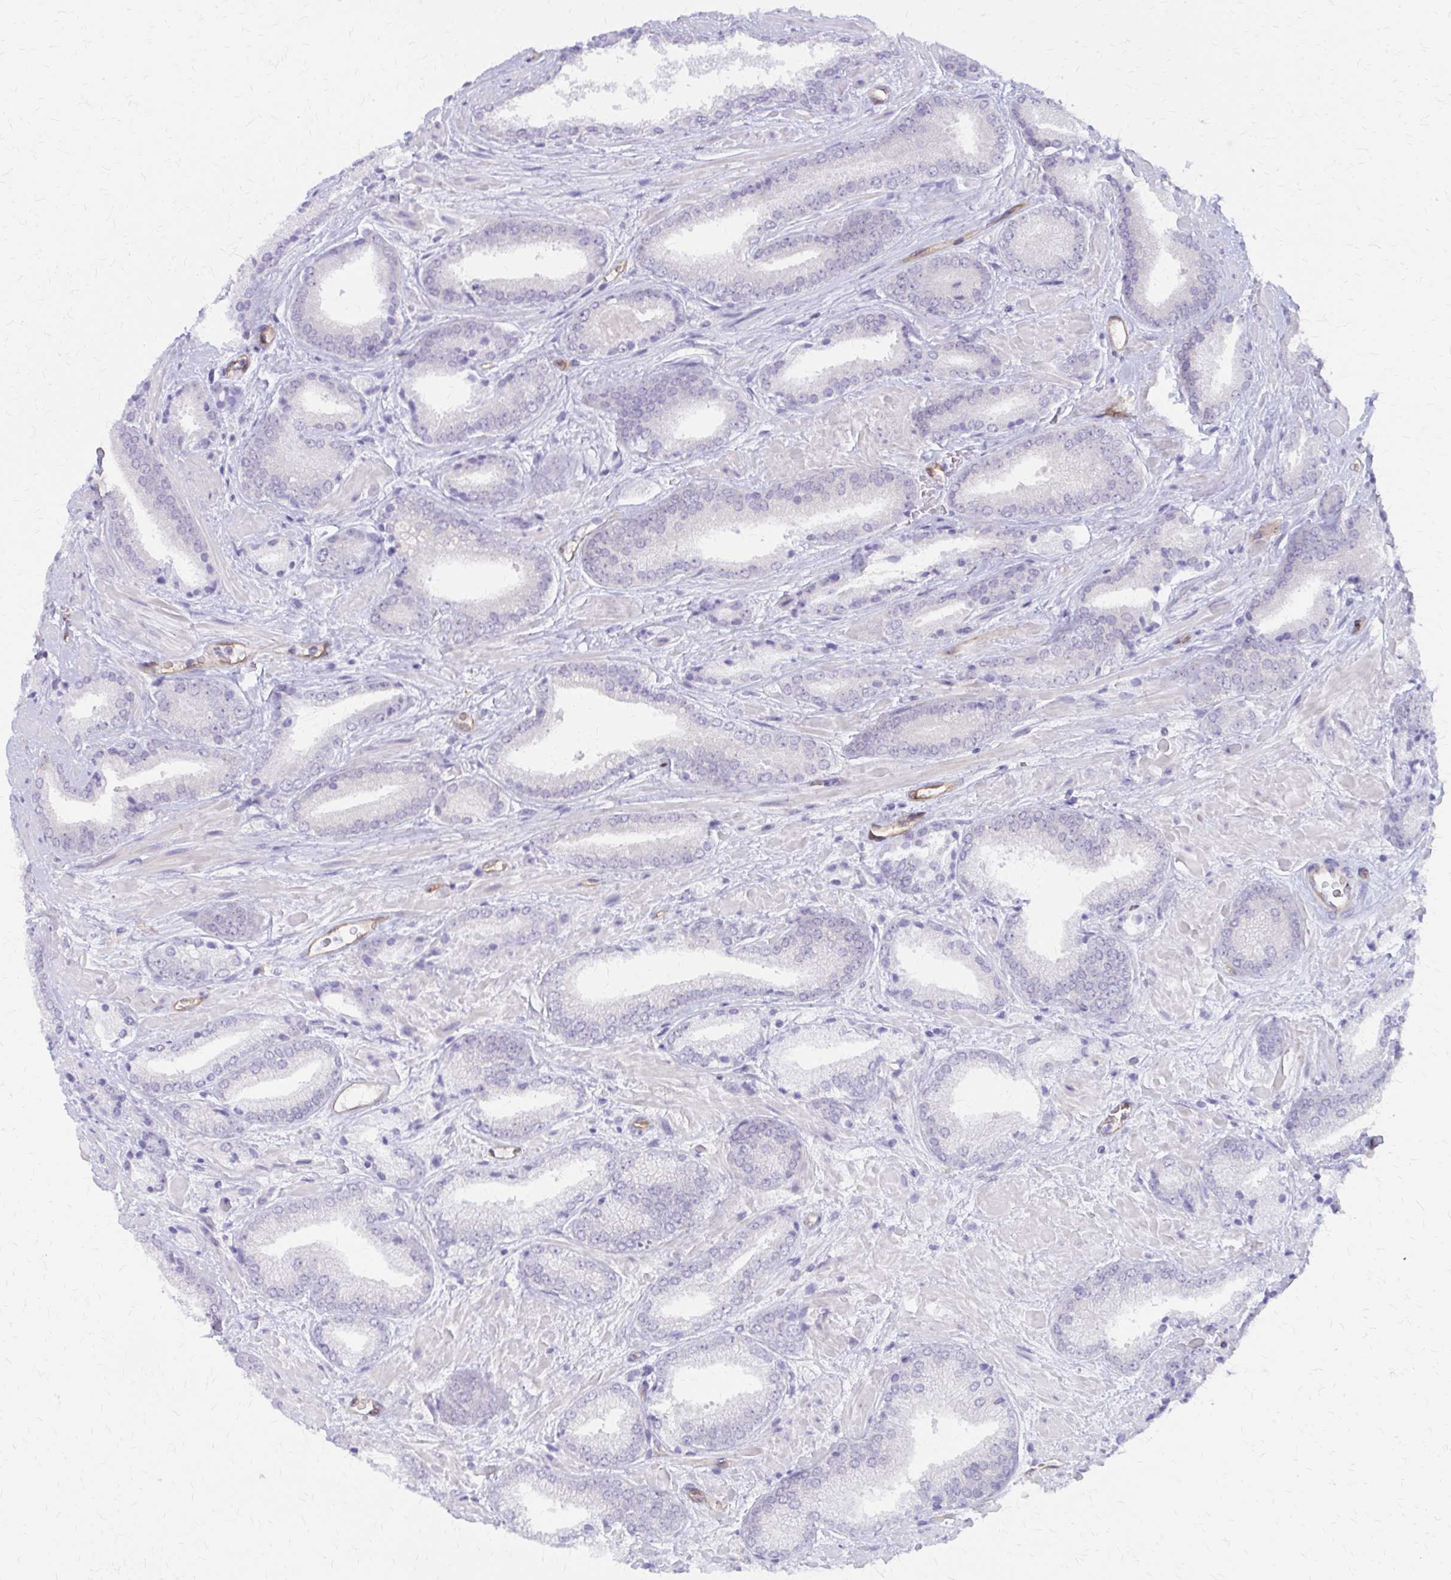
{"staining": {"intensity": "negative", "quantity": "none", "location": "none"}, "tissue": "prostate cancer", "cell_type": "Tumor cells", "image_type": "cancer", "snomed": [{"axis": "morphology", "description": "Adenocarcinoma, High grade"}, {"axis": "topography", "description": "Prostate"}], "caption": "Tumor cells are negative for brown protein staining in high-grade adenocarcinoma (prostate).", "gene": "CLIC2", "patient": {"sex": "male", "age": 56}}